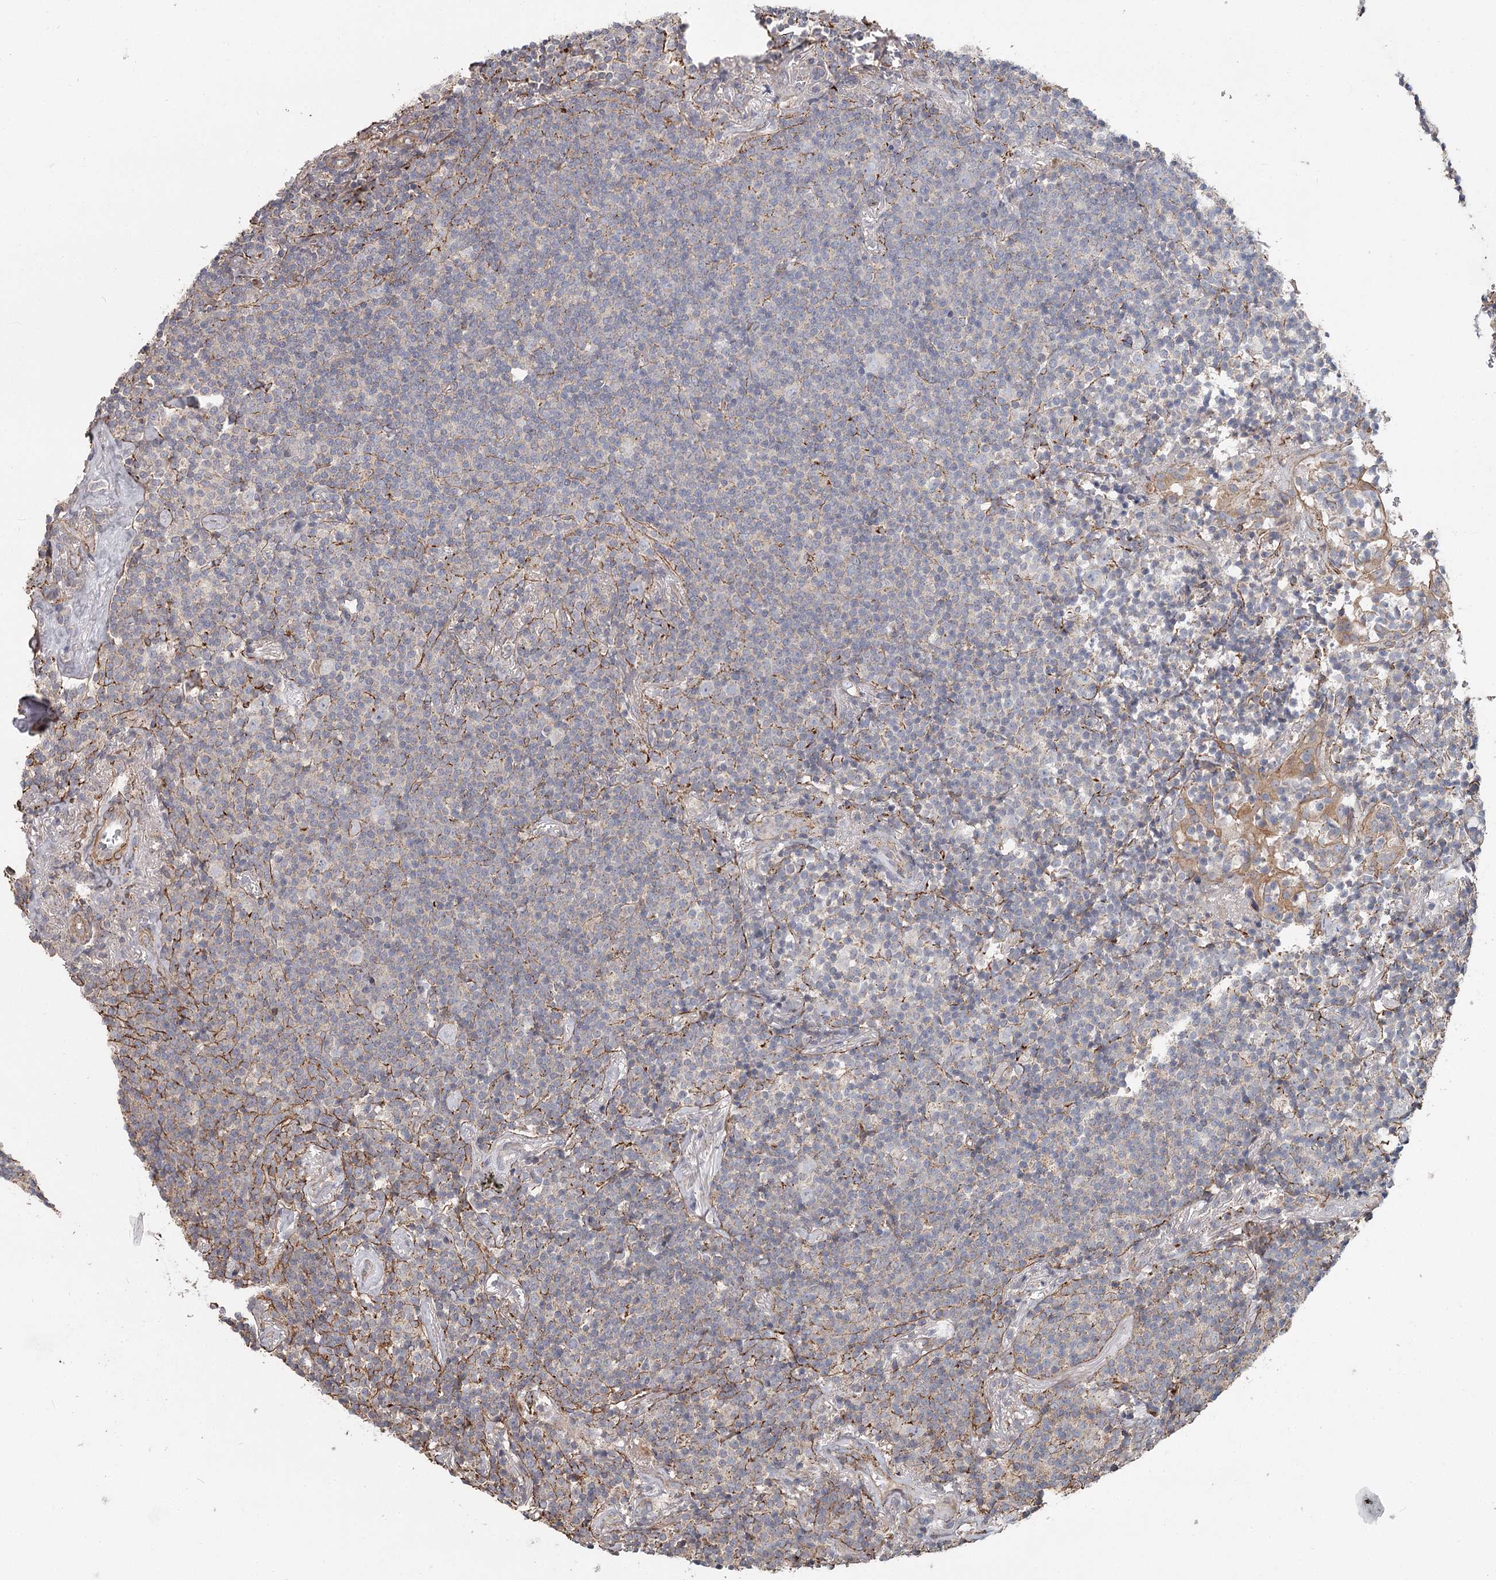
{"staining": {"intensity": "negative", "quantity": "none", "location": "none"}, "tissue": "lymphoma", "cell_type": "Tumor cells", "image_type": "cancer", "snomed": [{"axis": "morphology", "description": "Malignant lymphoma, non-Hodgkin's type, Low grade"}, {"axis": "topography", "description": "Lung"}], "caption": "Malignant lymphoma, non-Hodgkin's type (low-grade) was stained to show a protein in brown. There is no significant positivity in tumor cells.", "gene": "DHRS9", "patient": {"sex": "female", "age": 71}}